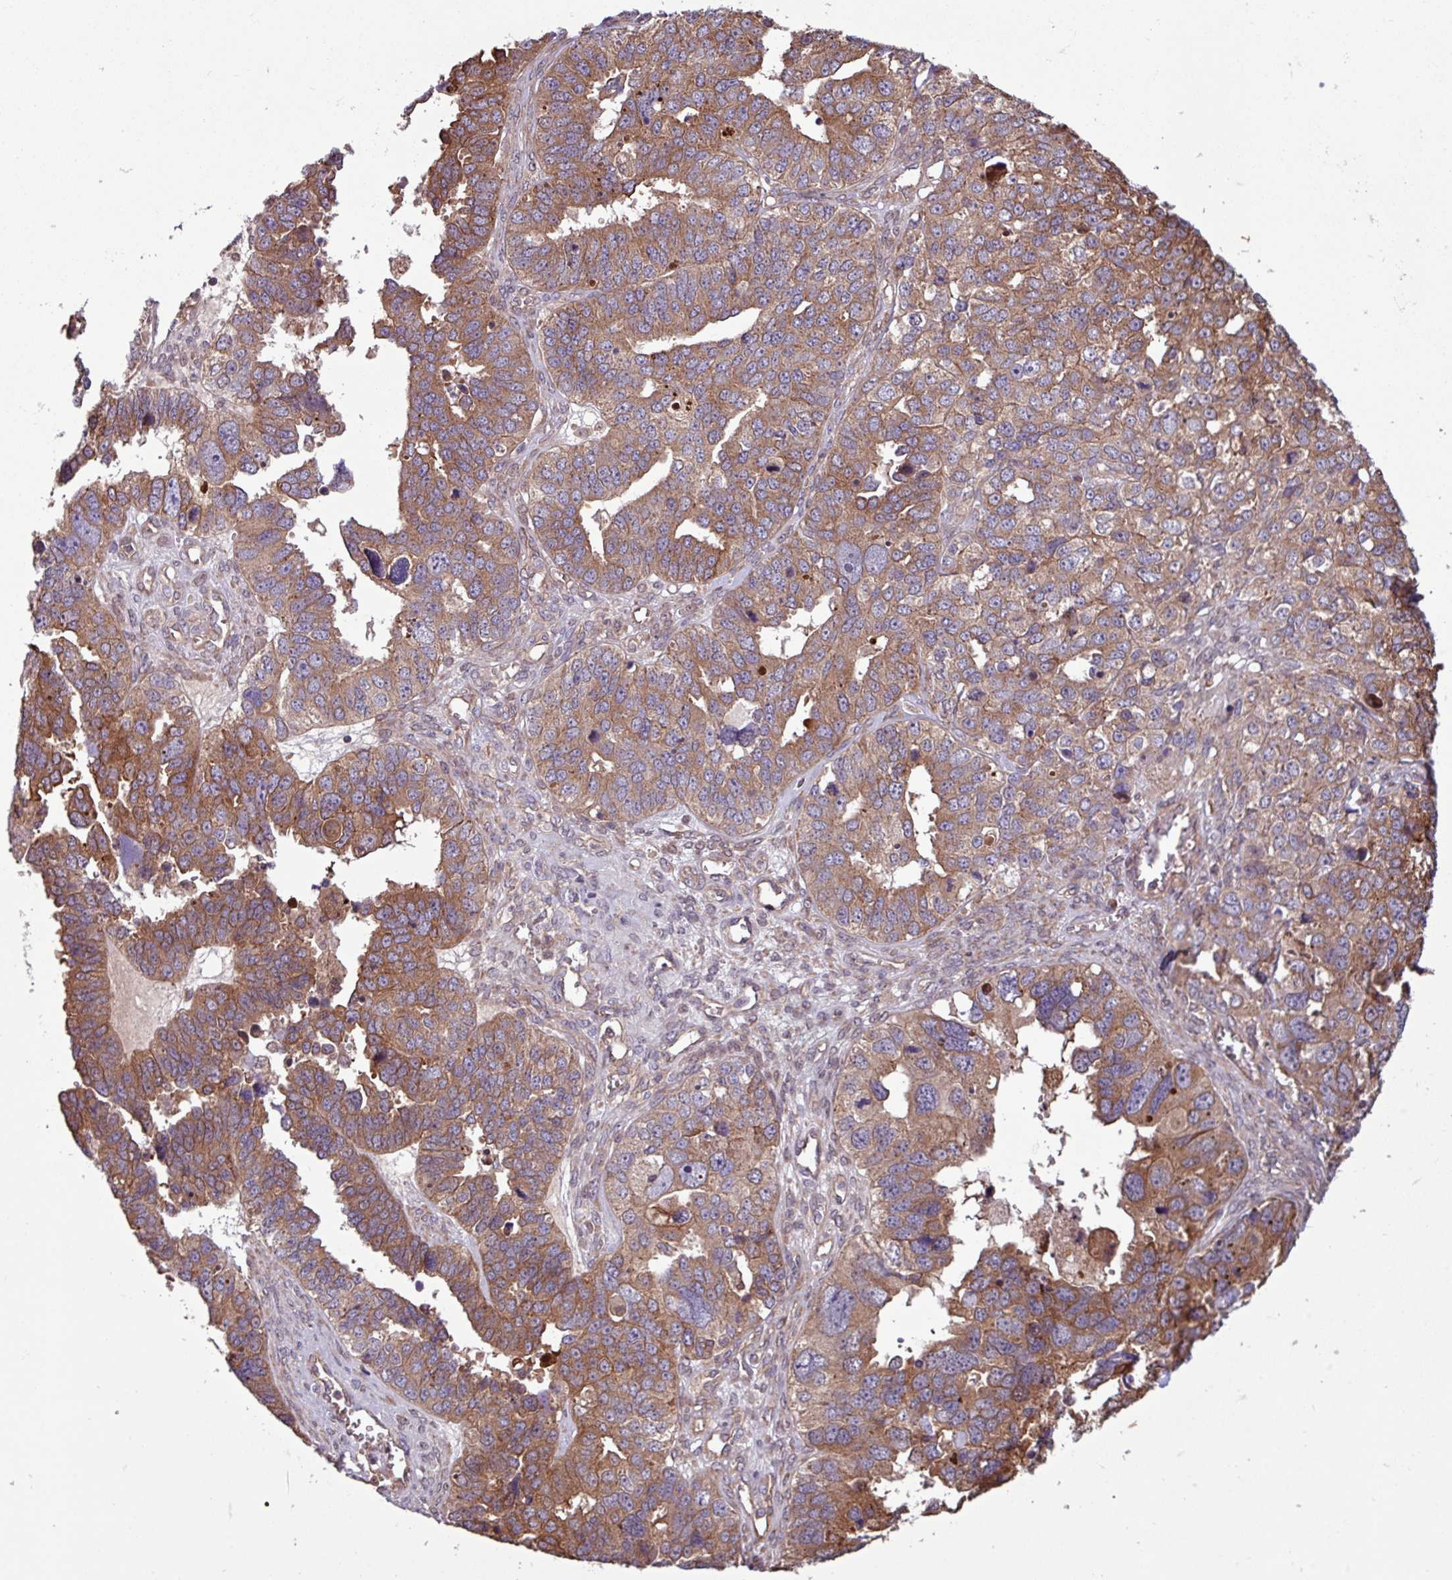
{"staining": {"intensity": "moderate", "quantity": ">75%", "location": "cytoplasmic/membranous"}, "tissue": "ovarian cancer", "cell_type": "Tumor cells", "image_type": "cancer", "snomed": [{"axis": "morphology", "description": "Cystadenocarcinoma, serous, NOS"}, {"axis": "topography", "description": "Ovary"}], "caption": "The histopathology image reveals a brown stain indicating the presence of a protein in the cytoplasmic/membranous of tumor cells in ovarian serous cystadenocarcinoma.", "gene": "PDPR", "patient": {"sex": "female", "age": 76}}